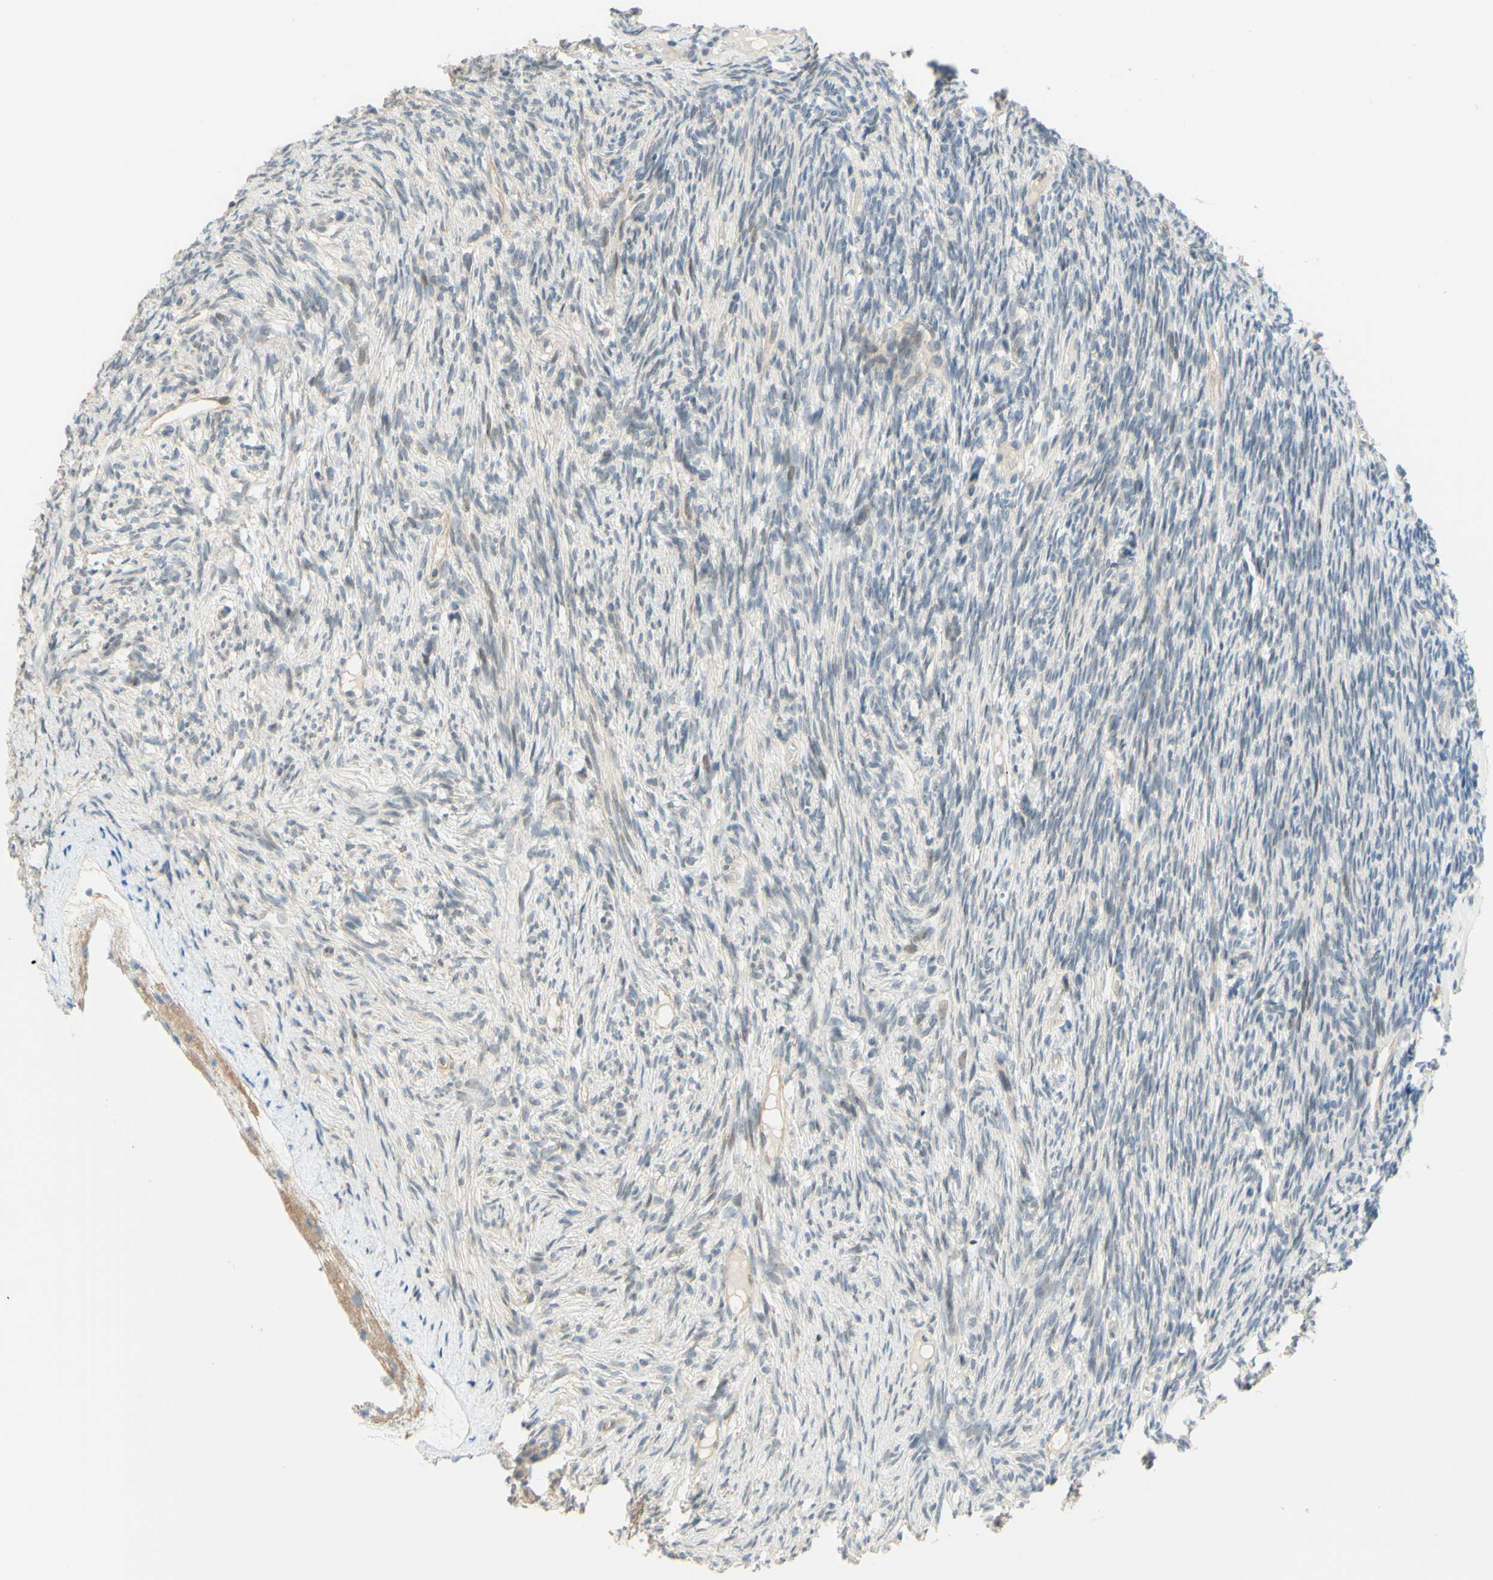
{"staining": {"intensity": "negative", "quantity": "none", "location": "none"}, "tissue": "ovary", "cell_type": "Ovarian stroma cells", "image_type": "normal", "snomed": [{"axis": "morphology", "description": "Normal tissue, NOS"}, {"axis": "topography", "description": "Ovary"}], "caption": "The micrograph exhibits no significant expression in ovarian stroma cells of ovary. (Brightfield microscopy of DAB (3,3'-diaminobenzidine) IHC at high magnification).", "gene": "C2CD2L", "patient": {"sex": "female", "age": 33}}